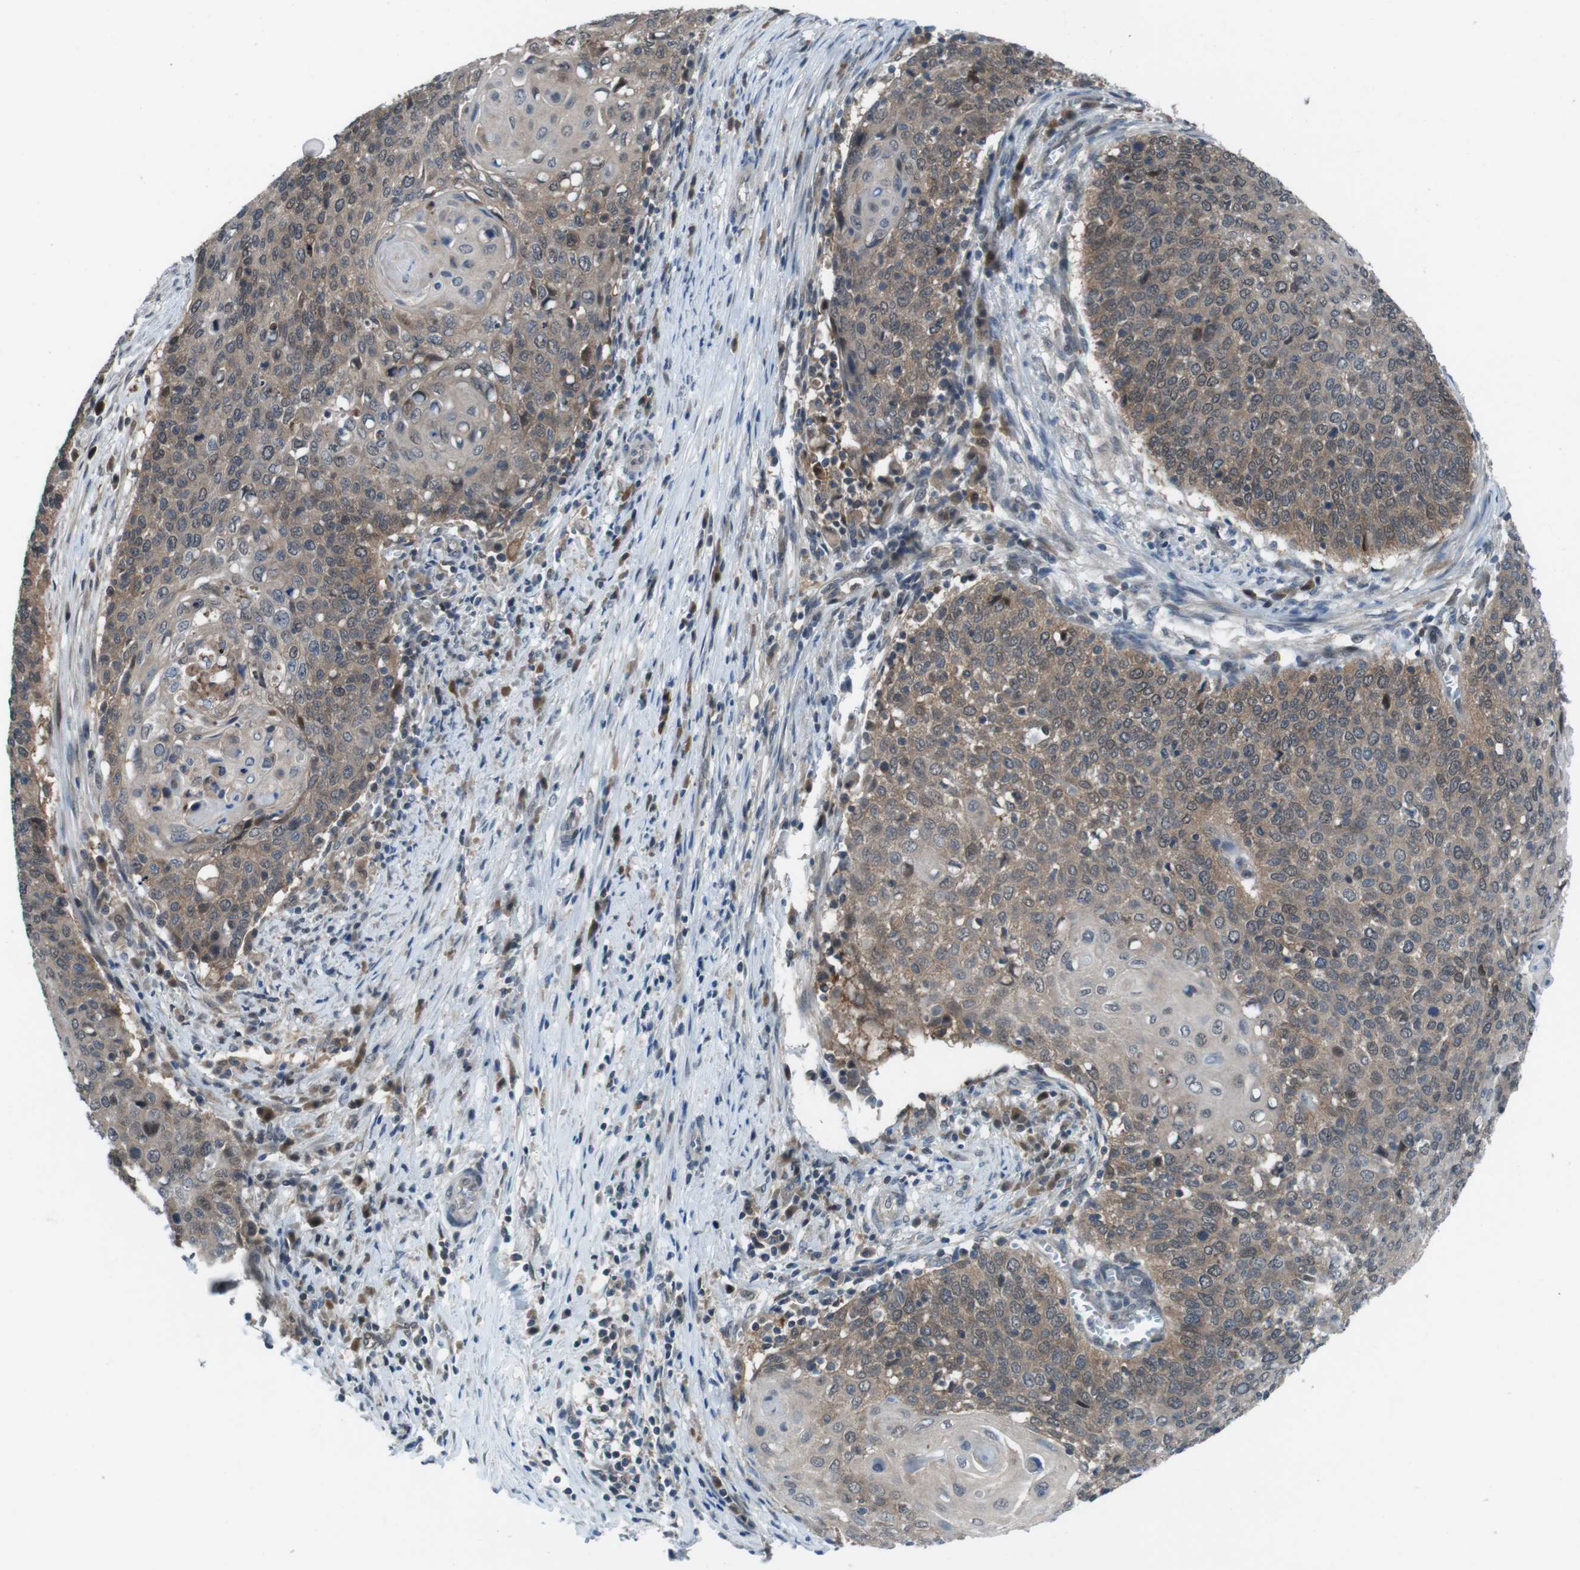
{"staining": {"intensity": "moderate", "quantity": ">75%", "location": "cytoplasmic/membranous"}, "tissue": "cervical cancer", "cell_type": "Tumor cells", "image_type": "cancer", "snomed": [{"axis": "morphology", "description": "Squamous cell carcinoma, NOS"}, {"axis": "topography", "description": "Cervix"}], "caption": "Immunohistochemistry (IHC) histopathology image of cervical cancer (squamous cell carcinoma) stained for a protein (brown), which displays medium levels of moderate cytoplasmic/membranous expression in about >75% of tumor cells.", "gene": "LRP5", "patient": {"sex": "female", "age": 39}}